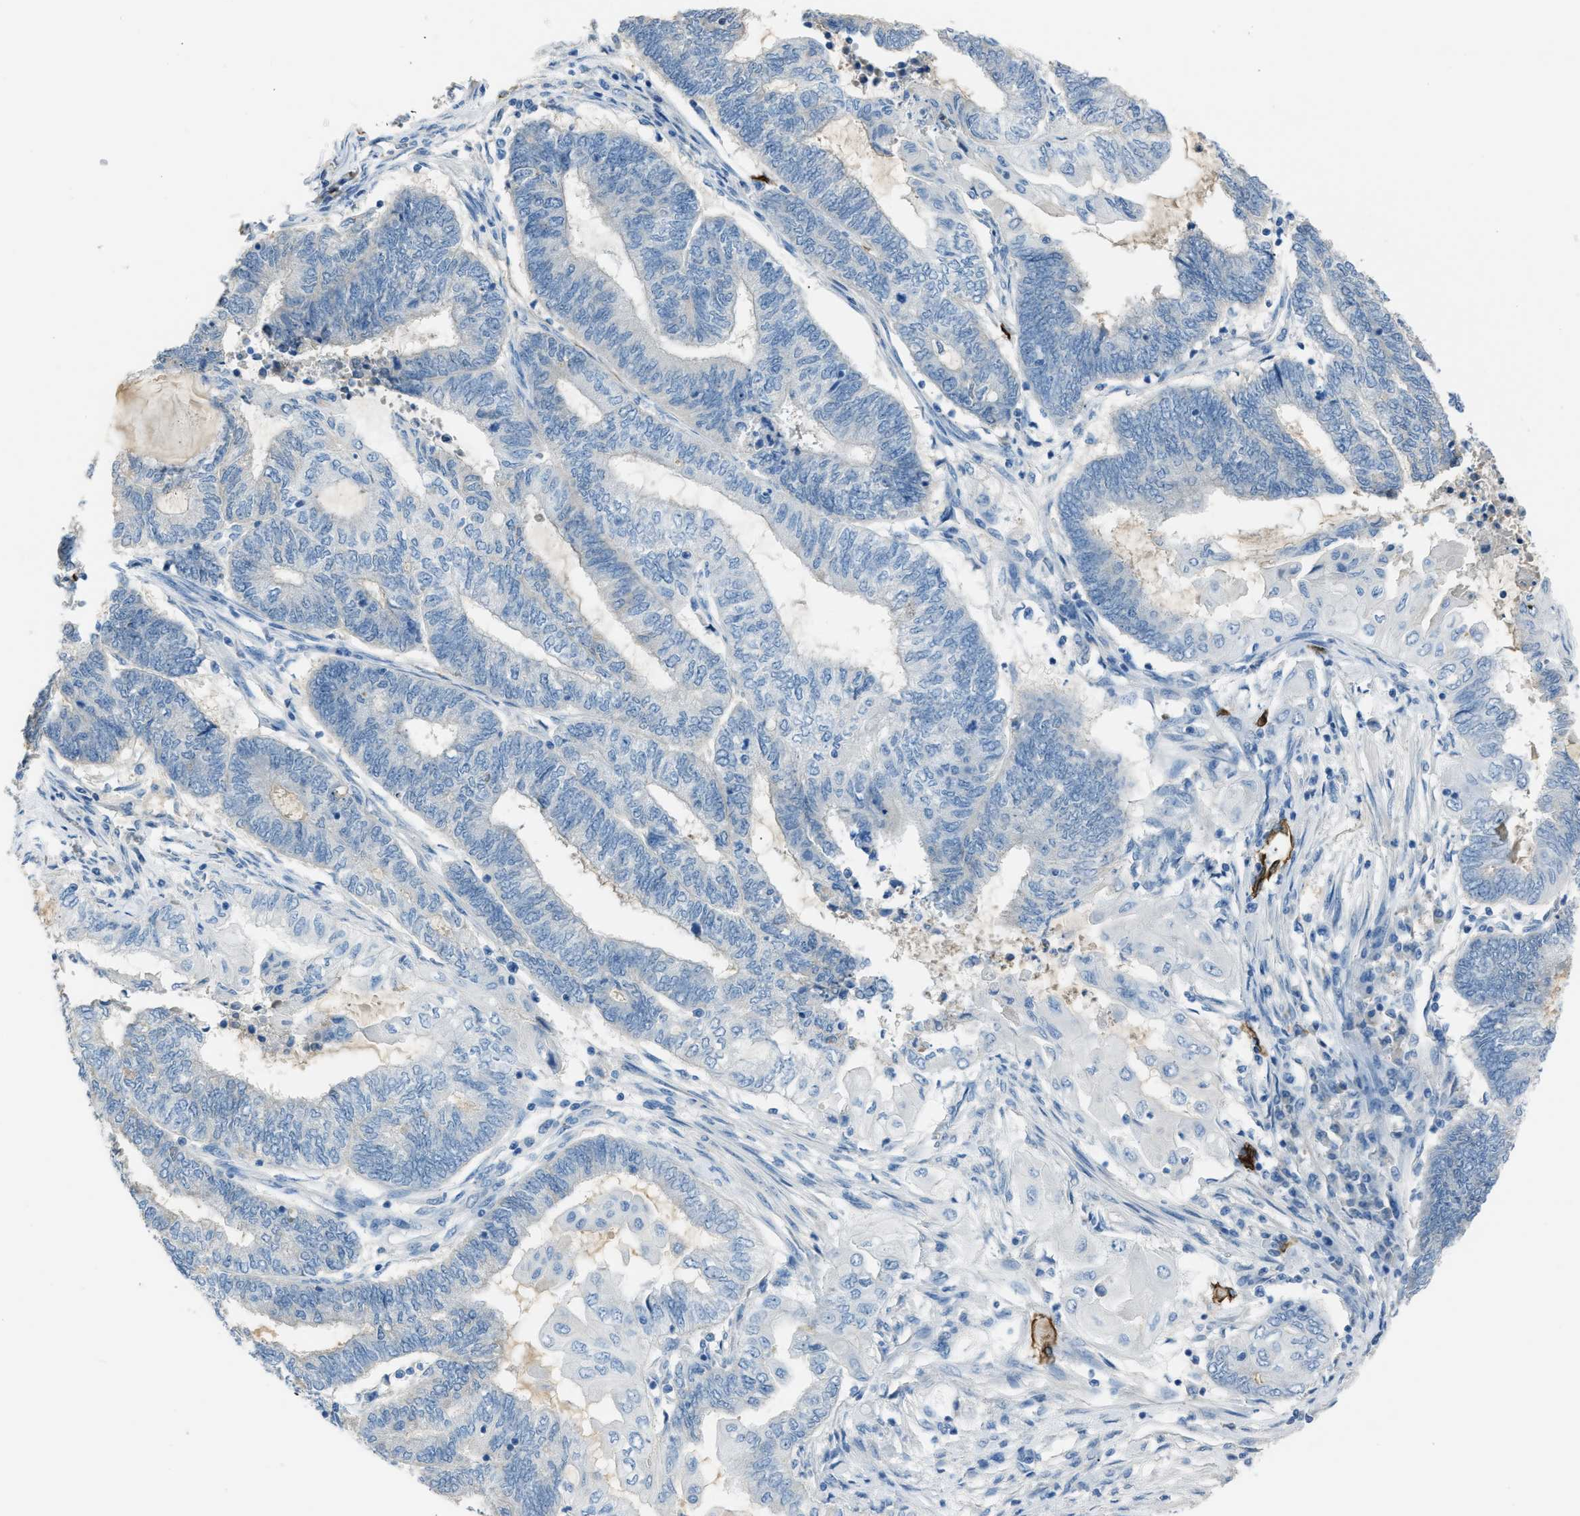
{"staining": {"intensity": "negative", "quantity": "none", "location": "none"}, "tissue": "endometrial cancer", "cell_type": "Tumor cells", "image_type": "cancer", "snomed": [{"axis": "morphology", "description": "Adenocarcinoma, NOS"}, {"axis": "topography", "description": "Uterus"}, {"axis": "topography", "description": "Endometrium"}], "caption": "Immunohistochemical staining of human endometrial cancer displays no significant staining in tumor cells.", "gene": "SLC22A15", "patient": {"sex": "female", "age": 70}}